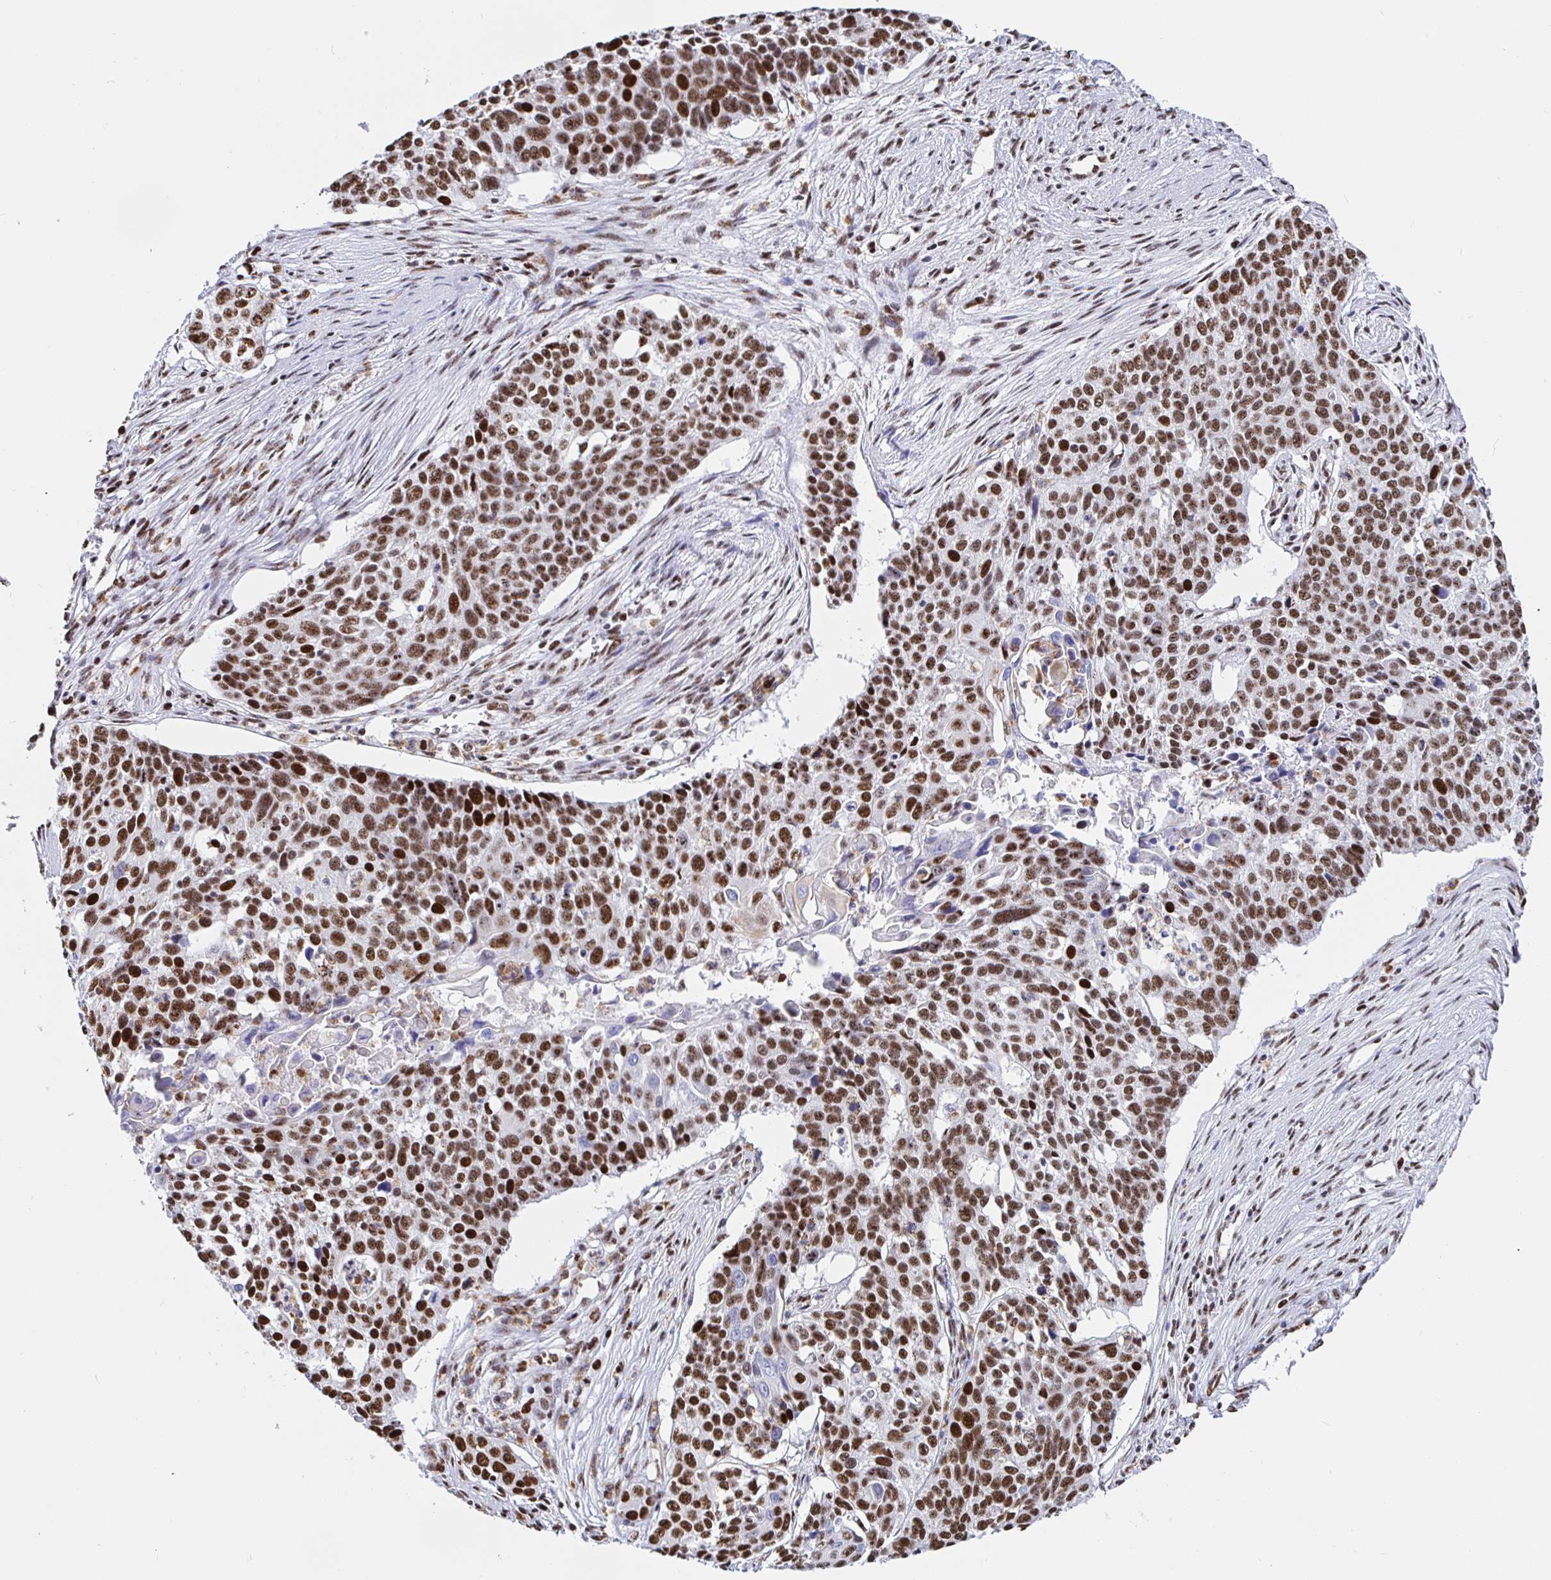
{"staining": {"intensity": "strong", "quantity": ">75%", "location": "nuclear"}, "tissue": "lung cancer", "cell_type": "Tumor cells", "image_type": "cancer", "snomed": [{"axis": "morphology", "description": "Squamous cell carcinoma, NOS"}, {"axis": "morphology", "description": "Squamous cell carcinoma, metastatic, NOS"}, {"axis": "topography", "description": "Lung"}, {"axis": "topography", "description": "Pleura, NOS"}], "caption": "A brown stain shows strong nuclear positivity of a protein in lung cancer tumor cells. (Stains: DAB in brown, nuclei in blue, Microscopy: brightfield microscopy at high magnification).", "gene": "SETD5", "patient": {"sex": "male", "age": 72}}